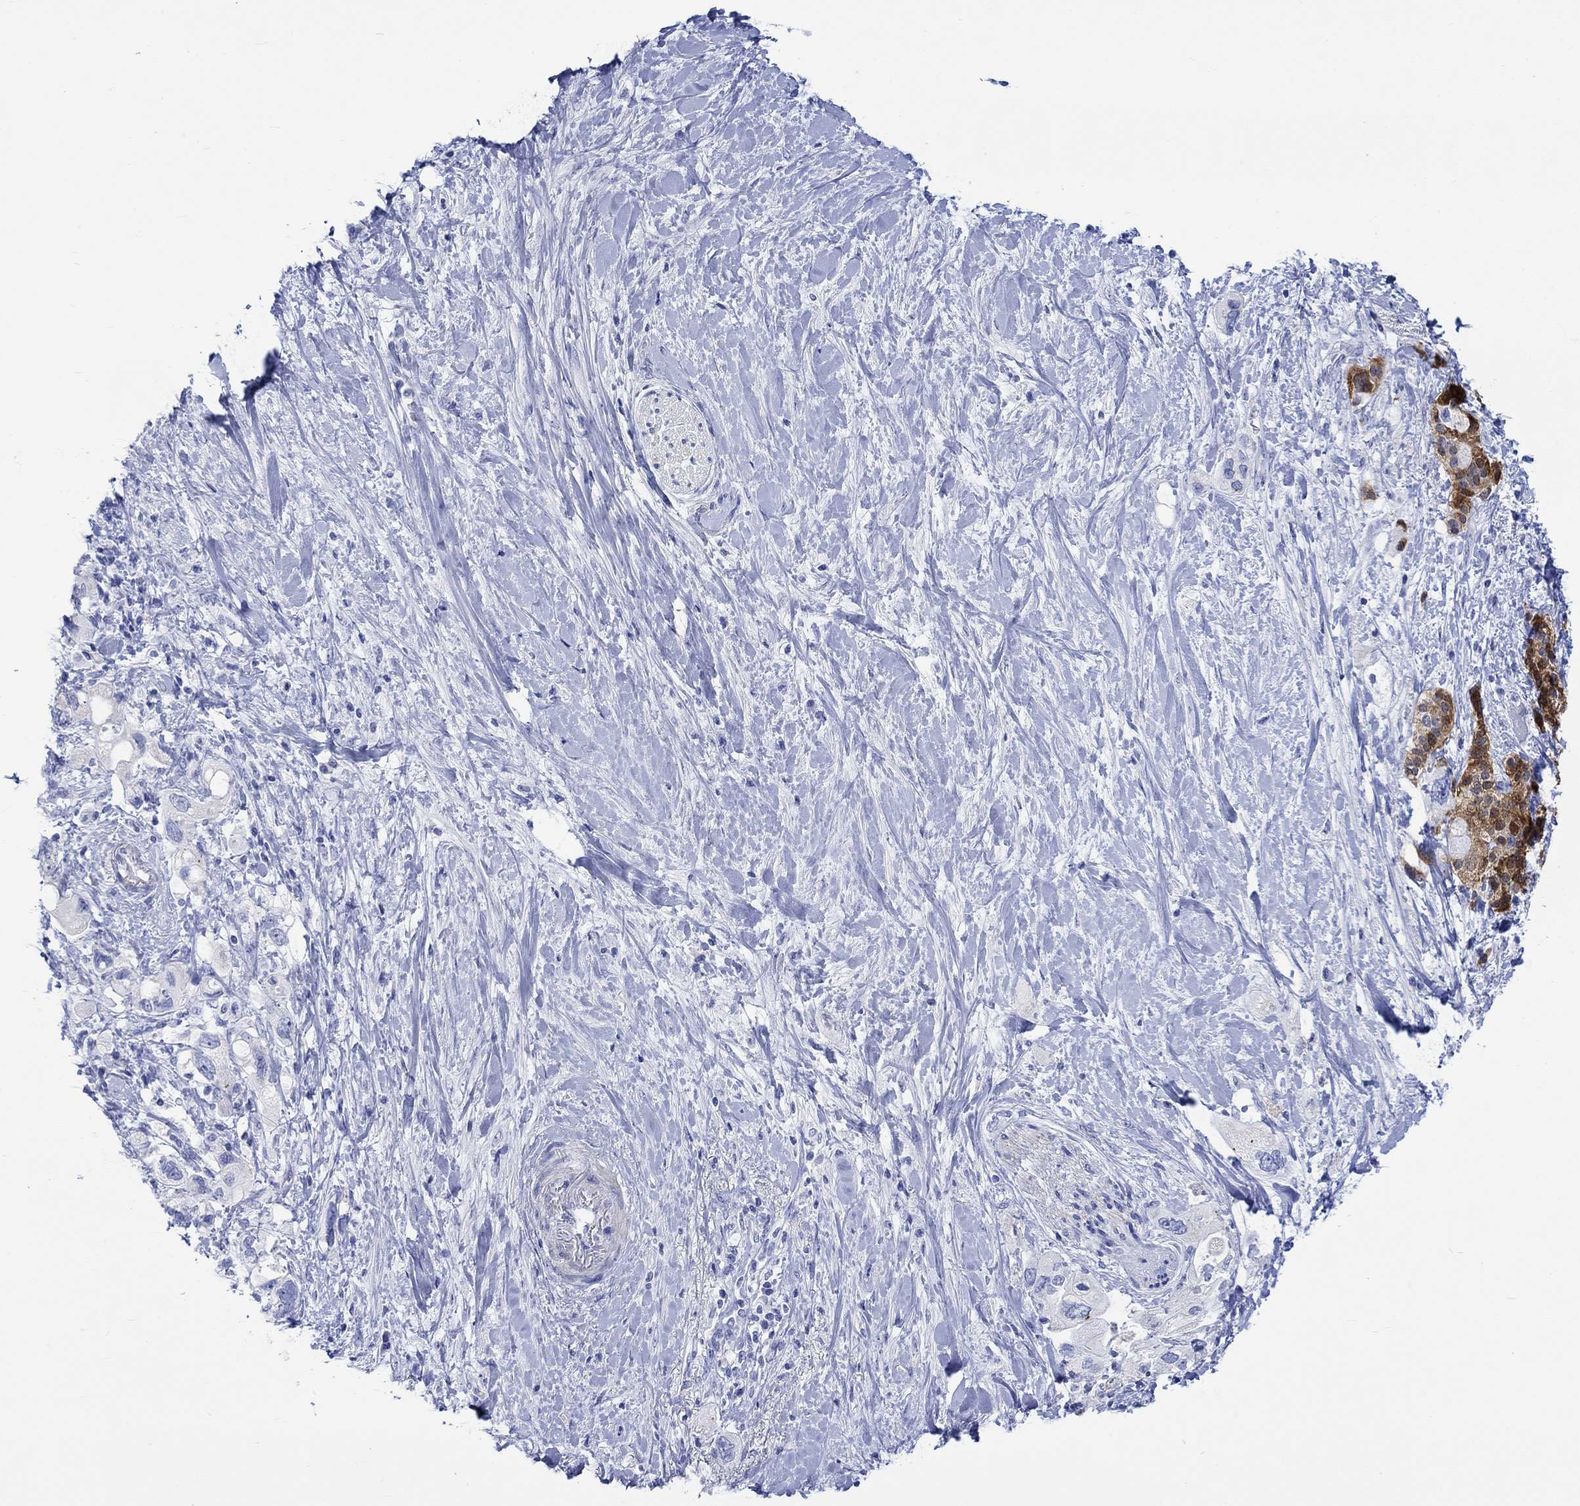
{"staining": {"intensity": "negative", "quantity": "none", "location": "none"}, "tissue": "pancreatic cancer", "cell_type": "Tumor cells", "image_type": "cancer", "snomed": [{"axis": "morphology", "description": "Adenocarcinoma, NOS"}, {"axis": "topography", "description": "Pancreas"}], "caption": "Adenocarcinoma (pancreatic) was stained to show a protein in brown. There is no significant expression in tumor cells.", "gene": "CPLX2", "patient": {"sex": "female", "age": 56}}